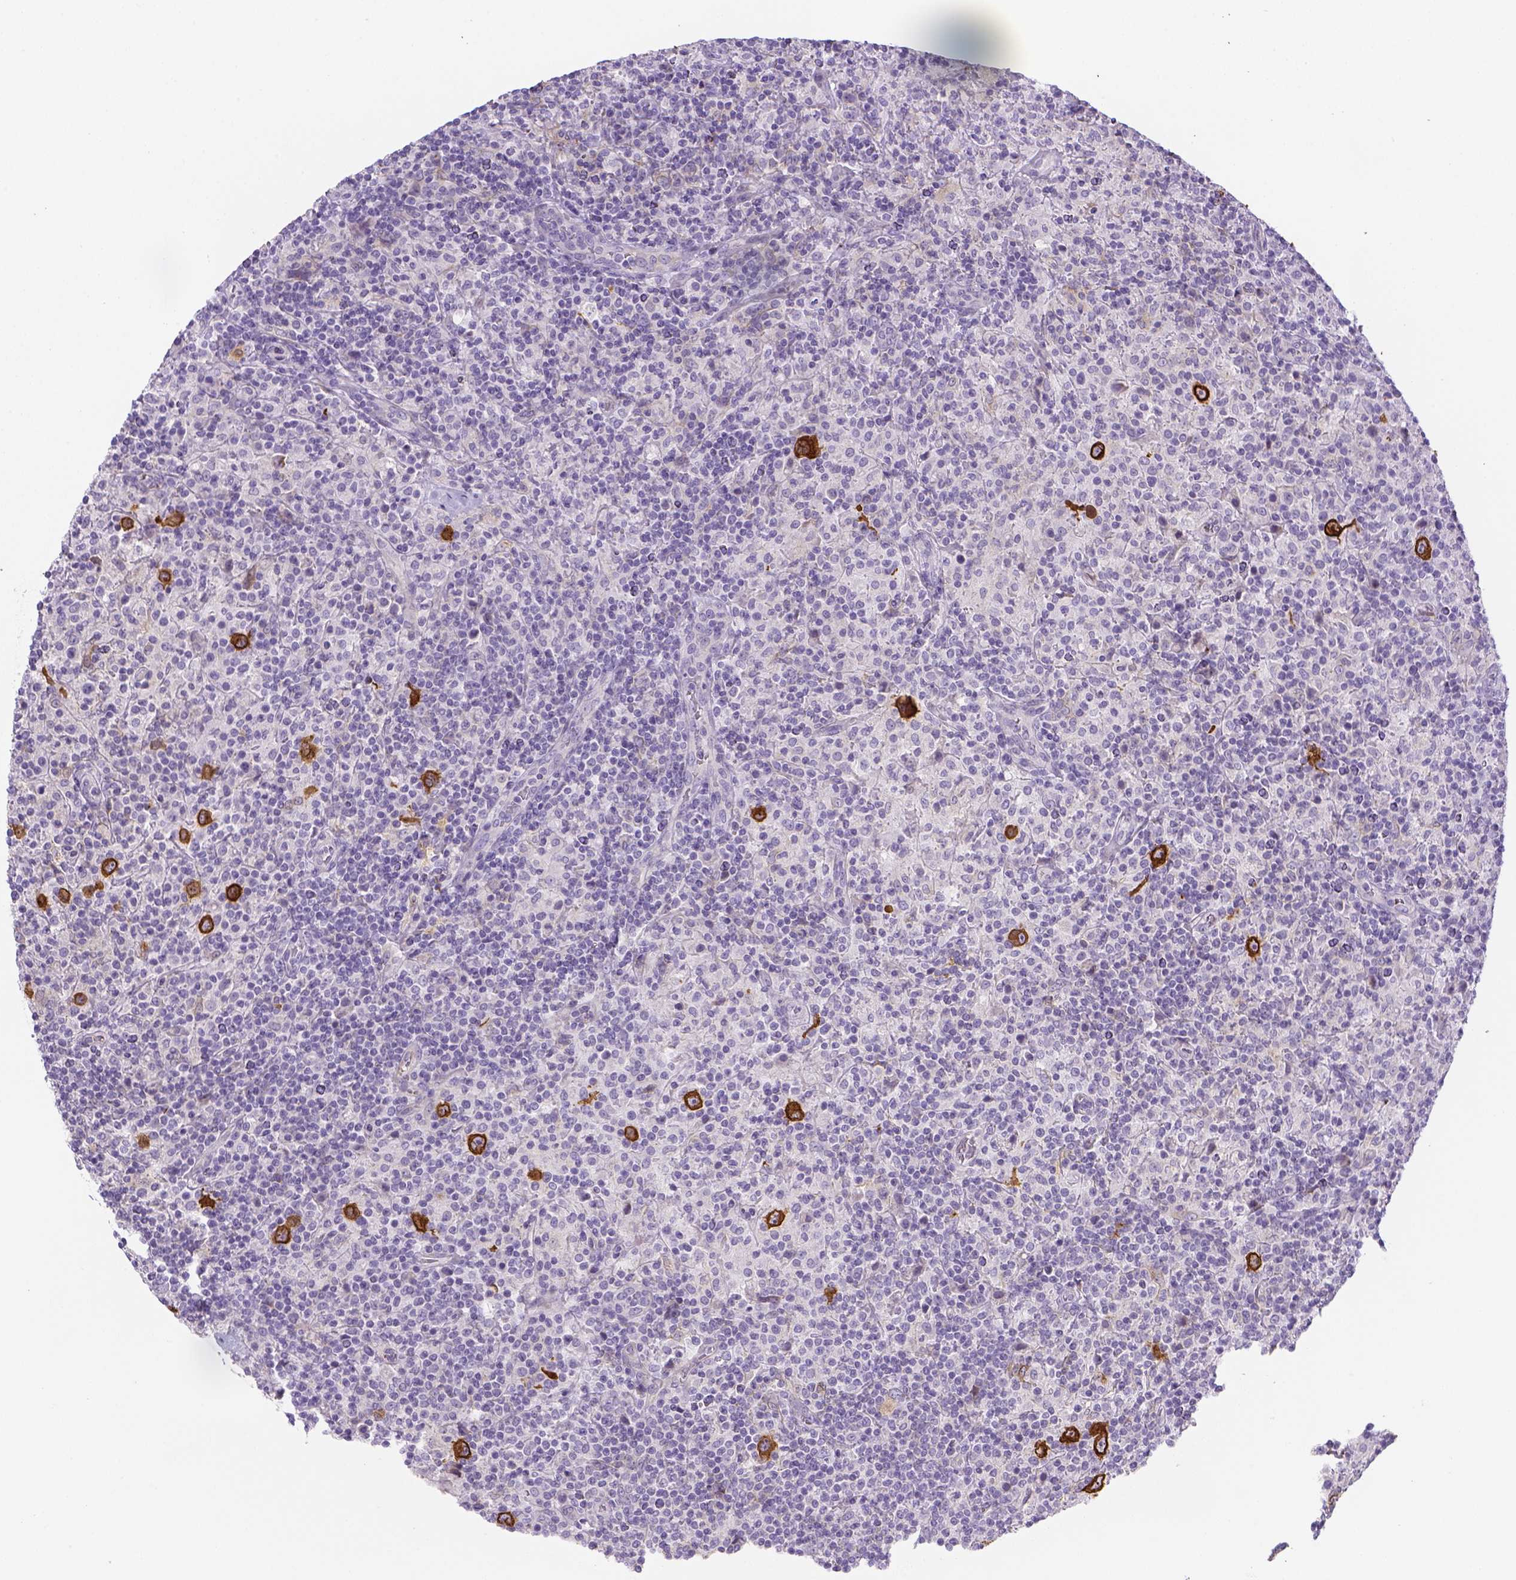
{"staining": {"intensity": "negative", "quantity": "none", "location": "none"}, "tissue": "lymphoma", "cell_type": "Tumor cells", "image_type": "cancer", "snomed": [{"axis": "morphology", "description": "Hodgkin's disease, NOS"}, {"axis": "topography", "description": "Lymph node"}], "caption": "This is a image of IHC staining of lymphoma, which shows no staining in tumor cells.", "gene": "CACNB1", "patient": {"sex": "male", "age": 70}}